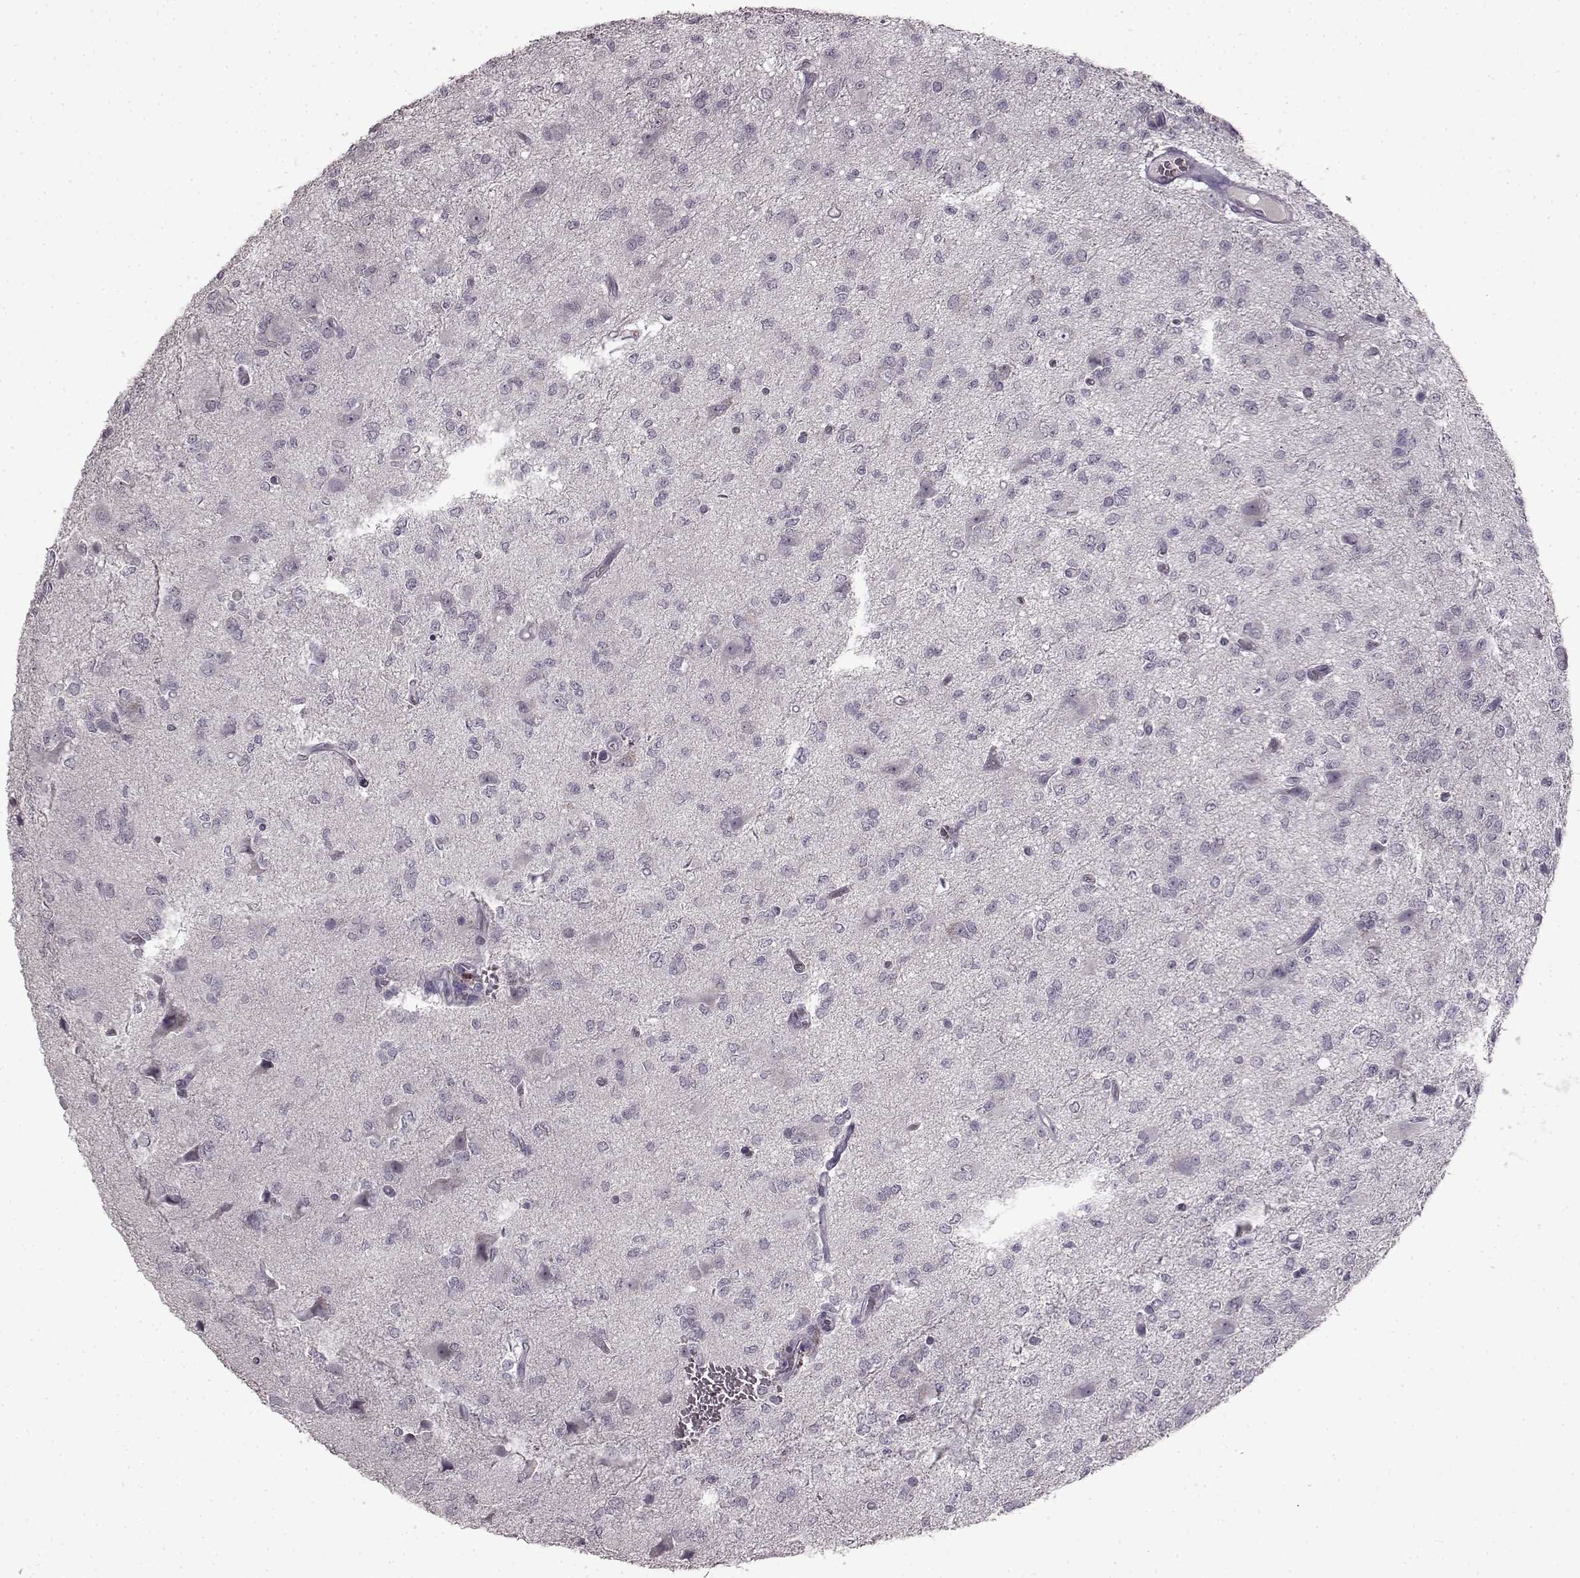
{"staining": {"intensity": "negative", "quantity": "none", "location": "none"}, "tissue": "glioma", "cell_type": "Tumor cells", "image_type": "cancer", "snomed": [{"axis": "morphology", "description": "Glioma, malignant, Low grade"}, {"axis": "topography", "description": "Brain"}], "caption": "Tumor cells show no significant protein expression in malignant glioma (low-grade).", "gene": "LHB", "patient": {"sex": "male", "age": 27}}